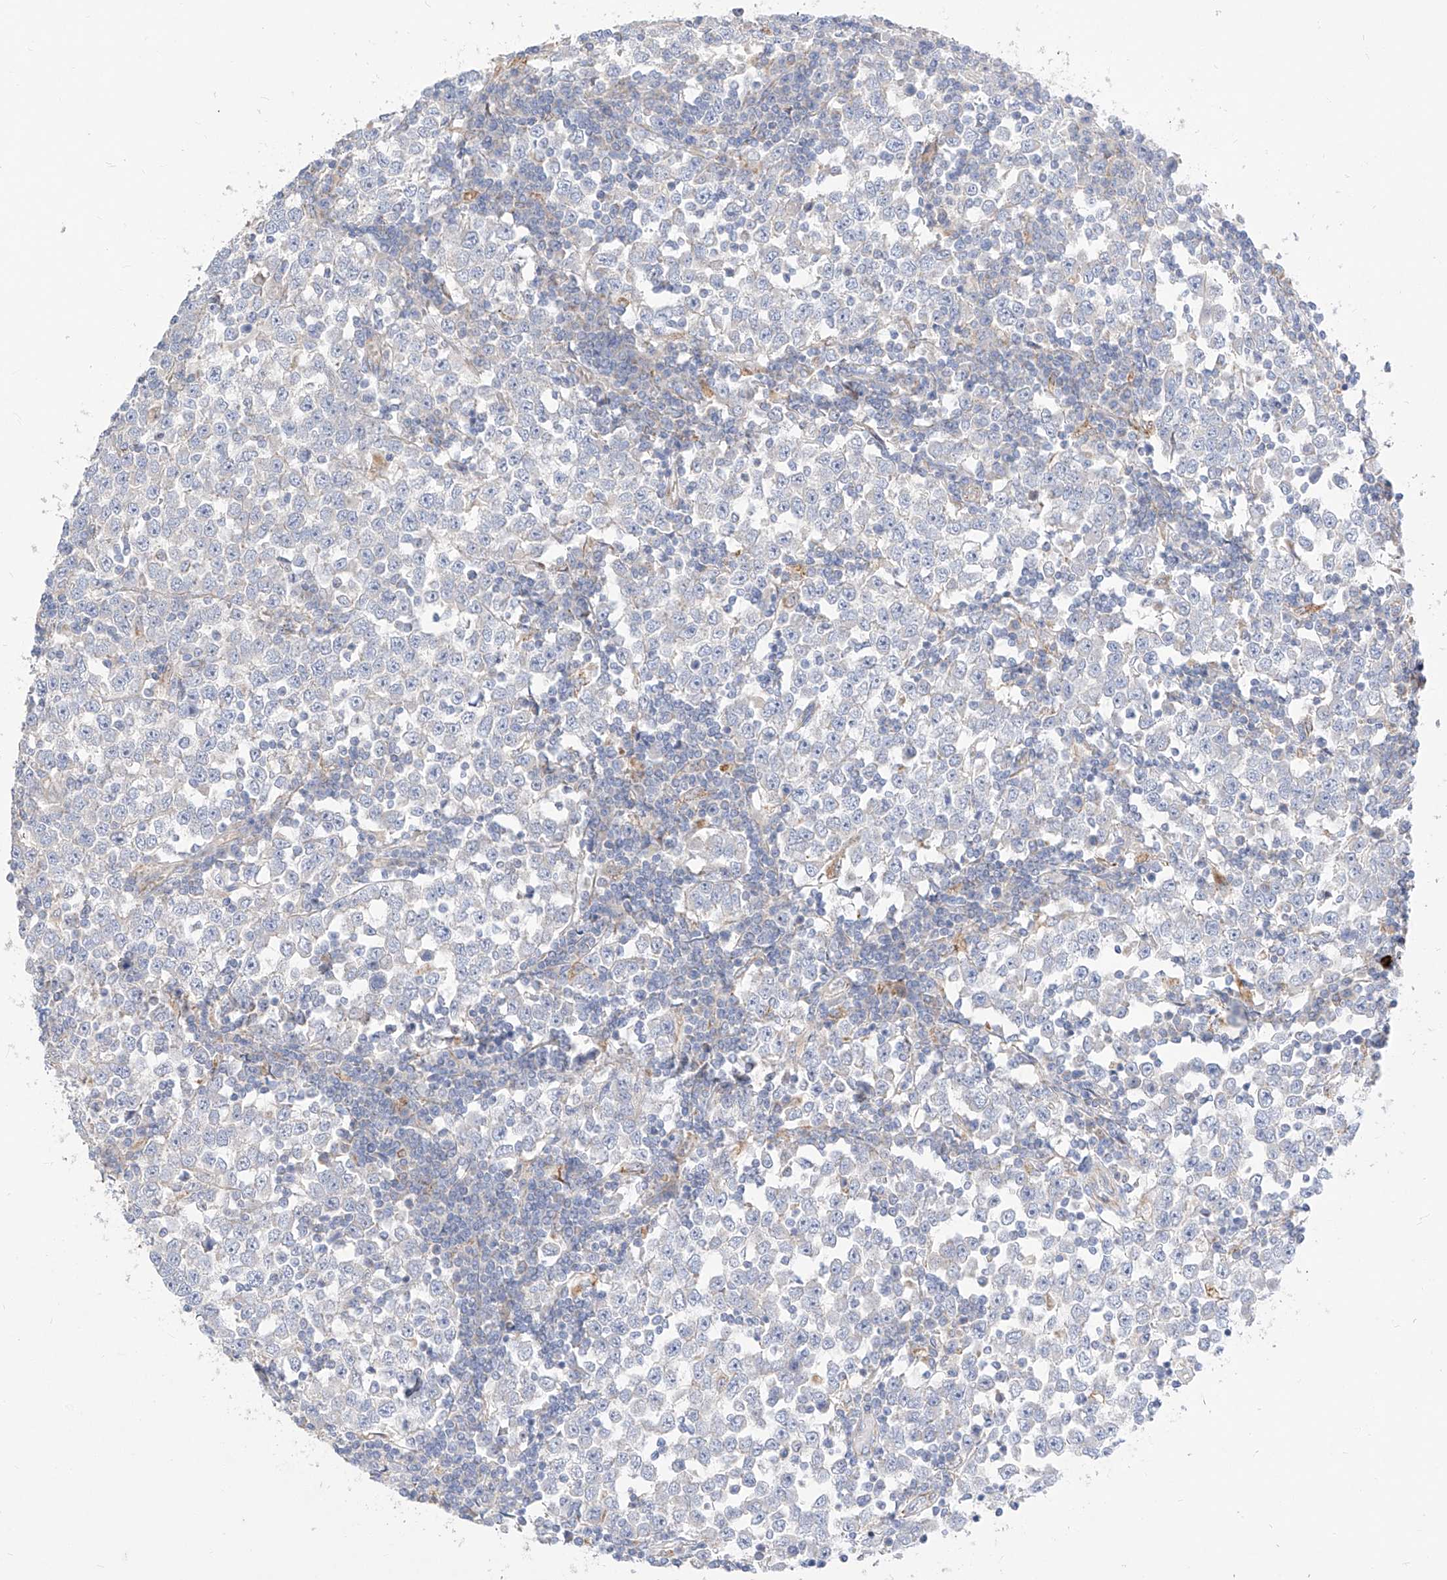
{"staining": {"intensity": "negative", "quantity": "none", "location": "none"}, "tissue": "testis cancer", "cell_type": "Tumor cells", "image_type": "cancer", "snomed": [{"axis": "morphology", "description": "Seminoma, NOS"}, {"axis": "topography", "description": "Testis"}], "caption": "Immunohistochemical staining of human seminoma (testis) shows no significant expression in tumor cells. (DAB (3,3'-diaminobenzidine) IHC visualized using brightfield microscopy, high magnification).", "gene": "CST9", "patient": {"sex": "male", "age": 65}}